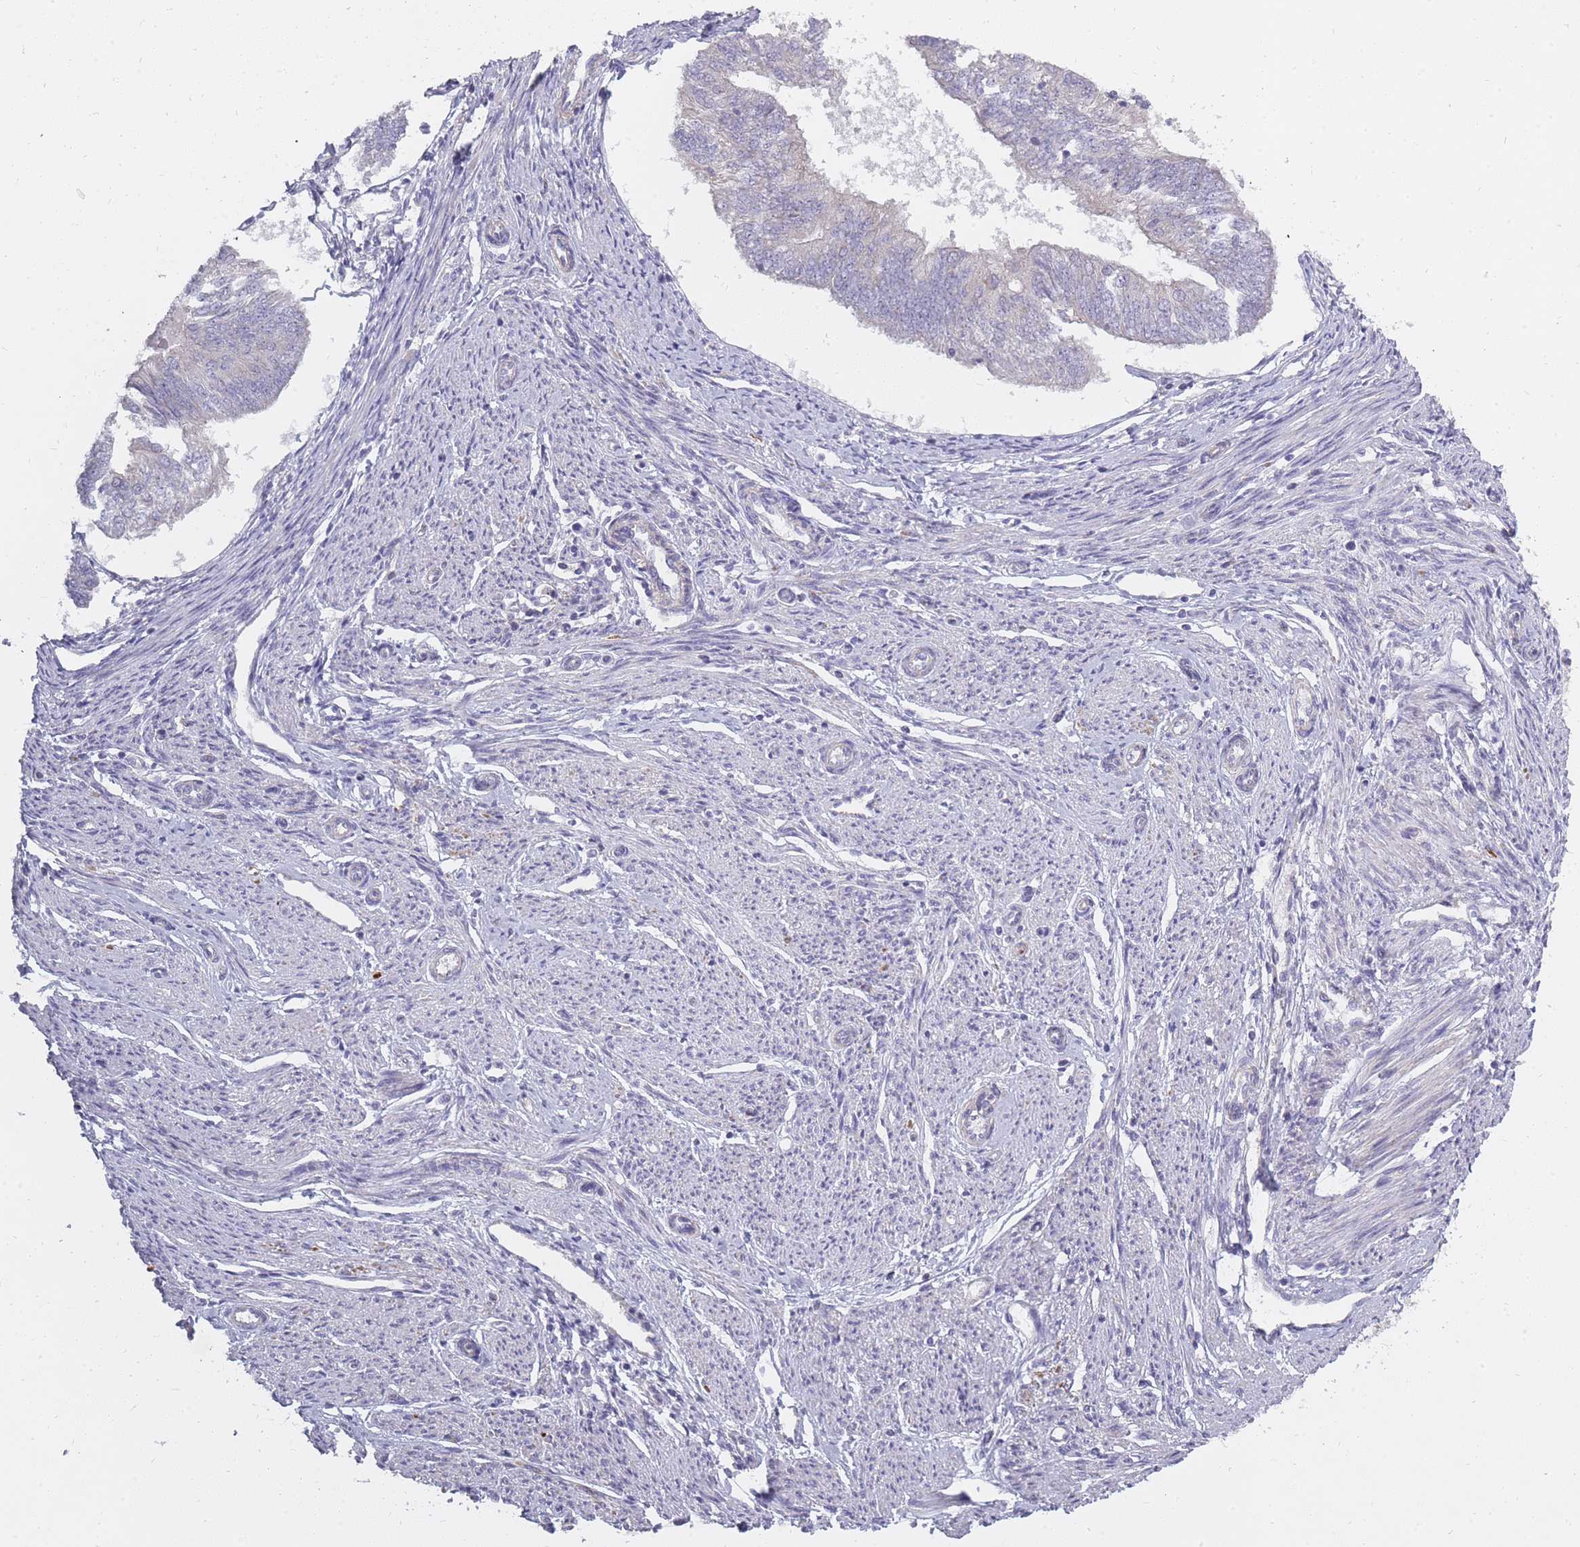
{"staining": {"intensity": "negative", "quantity": "none", "location": "none"}, "tissue": "endometrial cancer", "cell_type": "Tumor cells", "image_type": "cancer", "snomed": [{"axis": "morphology", "description": "Adenocarcinoma, NOS"}, {"axis": "topography", "description": "Endometrium"}], "caption": "This is a histopathology image of IHC staining of endometrial cancer, which shows no expression in tumor cells.", "gene": "ALKBH4", "patient": {"sex": "female", "age": 58}}